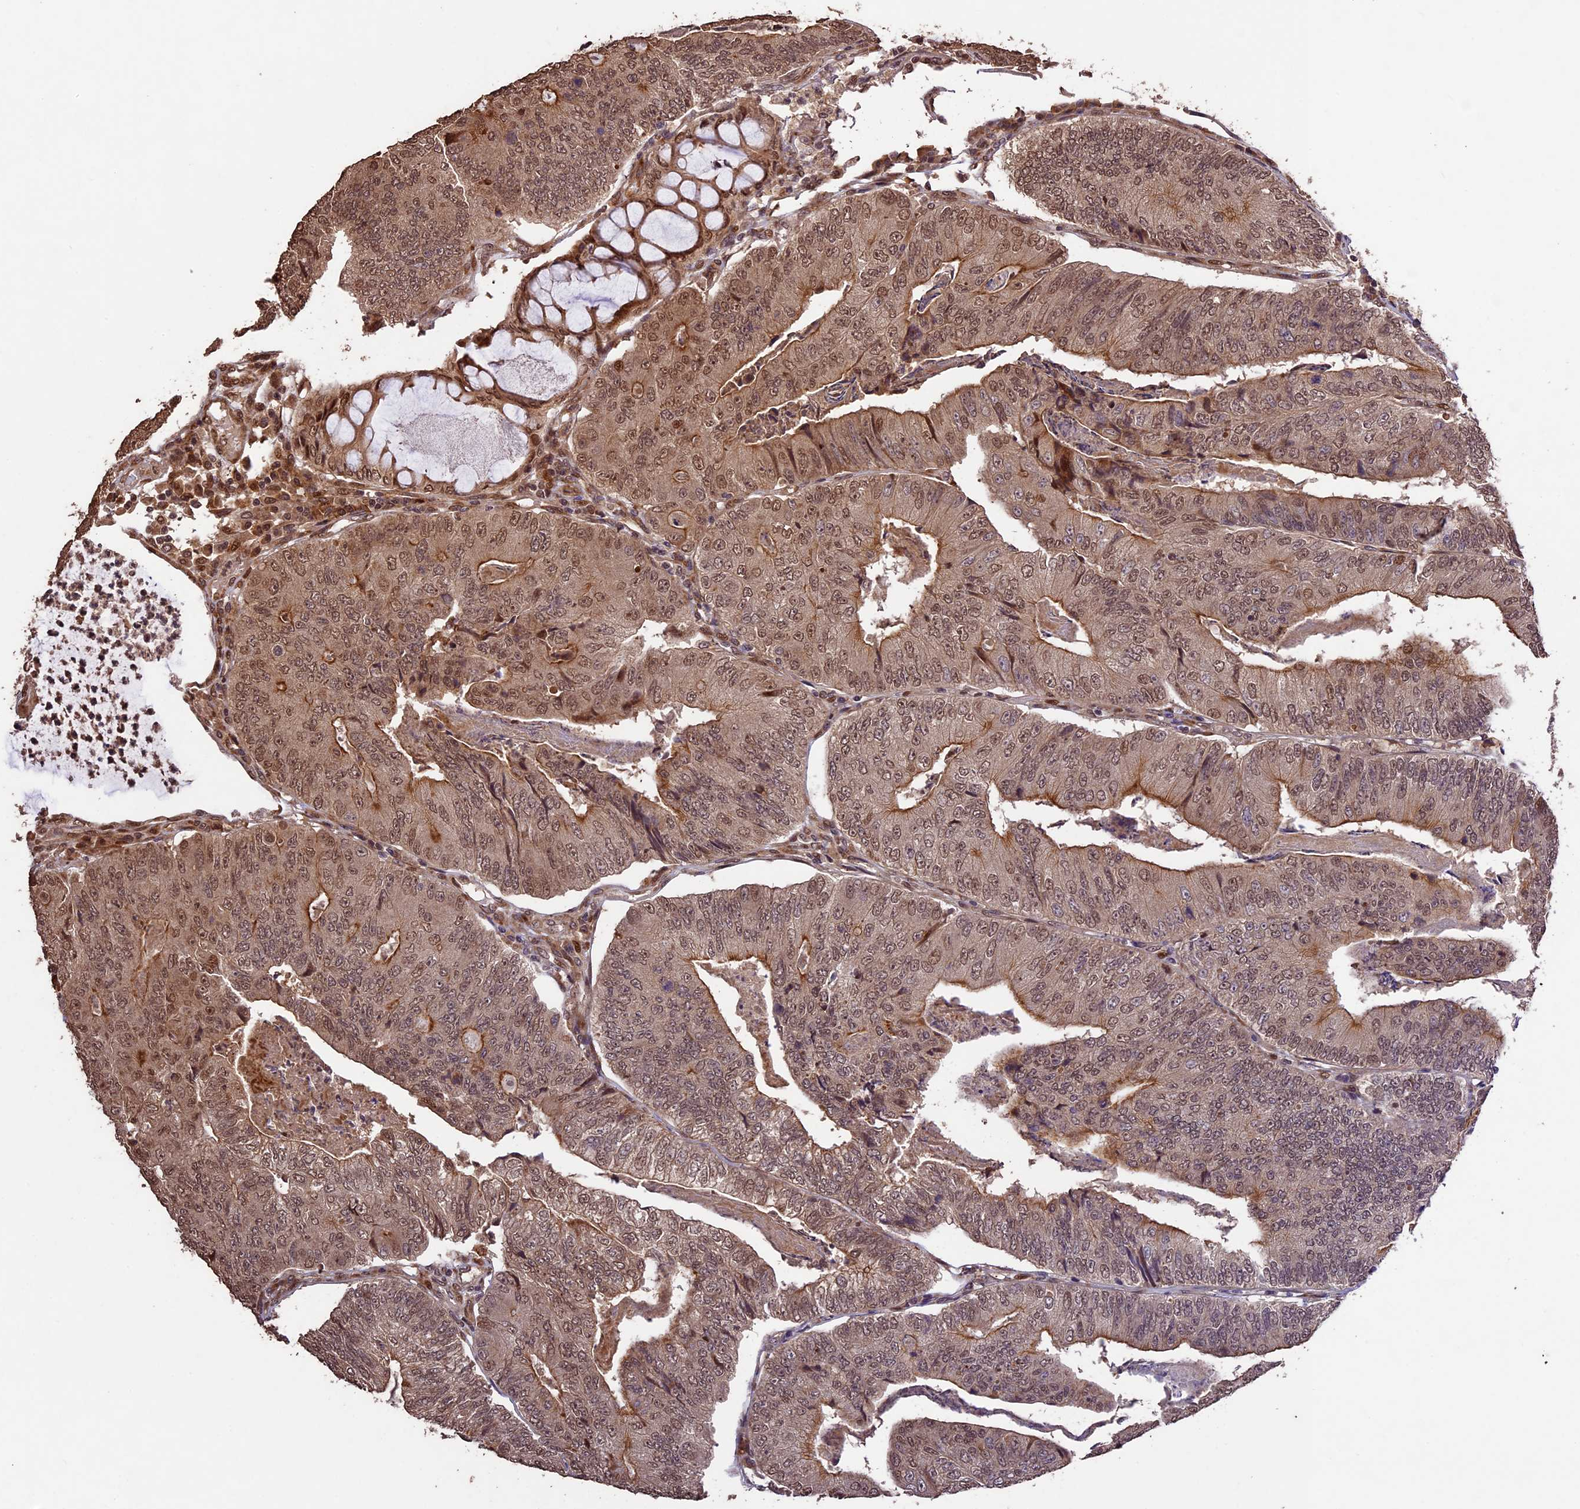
{"staining": {"intensity": "moderate", "quantity": ">75%", "location": "cytoplasmic/membranous,nuclear"}, "tissue": "colorectal cancer", "cell_type": "Tumor cells", "image_type": "cancer", "snomed": [{"axis": "morphology", "description": "Adenocarcinoma, NOS"}, {"axis": "topography", "description": "Colon"}], "caption": "Human adenocarcinoma (colorectal) stained for a protein (brown) exhibits moderate cytoplasmic/membranous and nuclear positive positivity in approximately >75% of tumor cells.", "gene": "CDKN2AIP", "patient": {"sex": "female", "age": 67}}